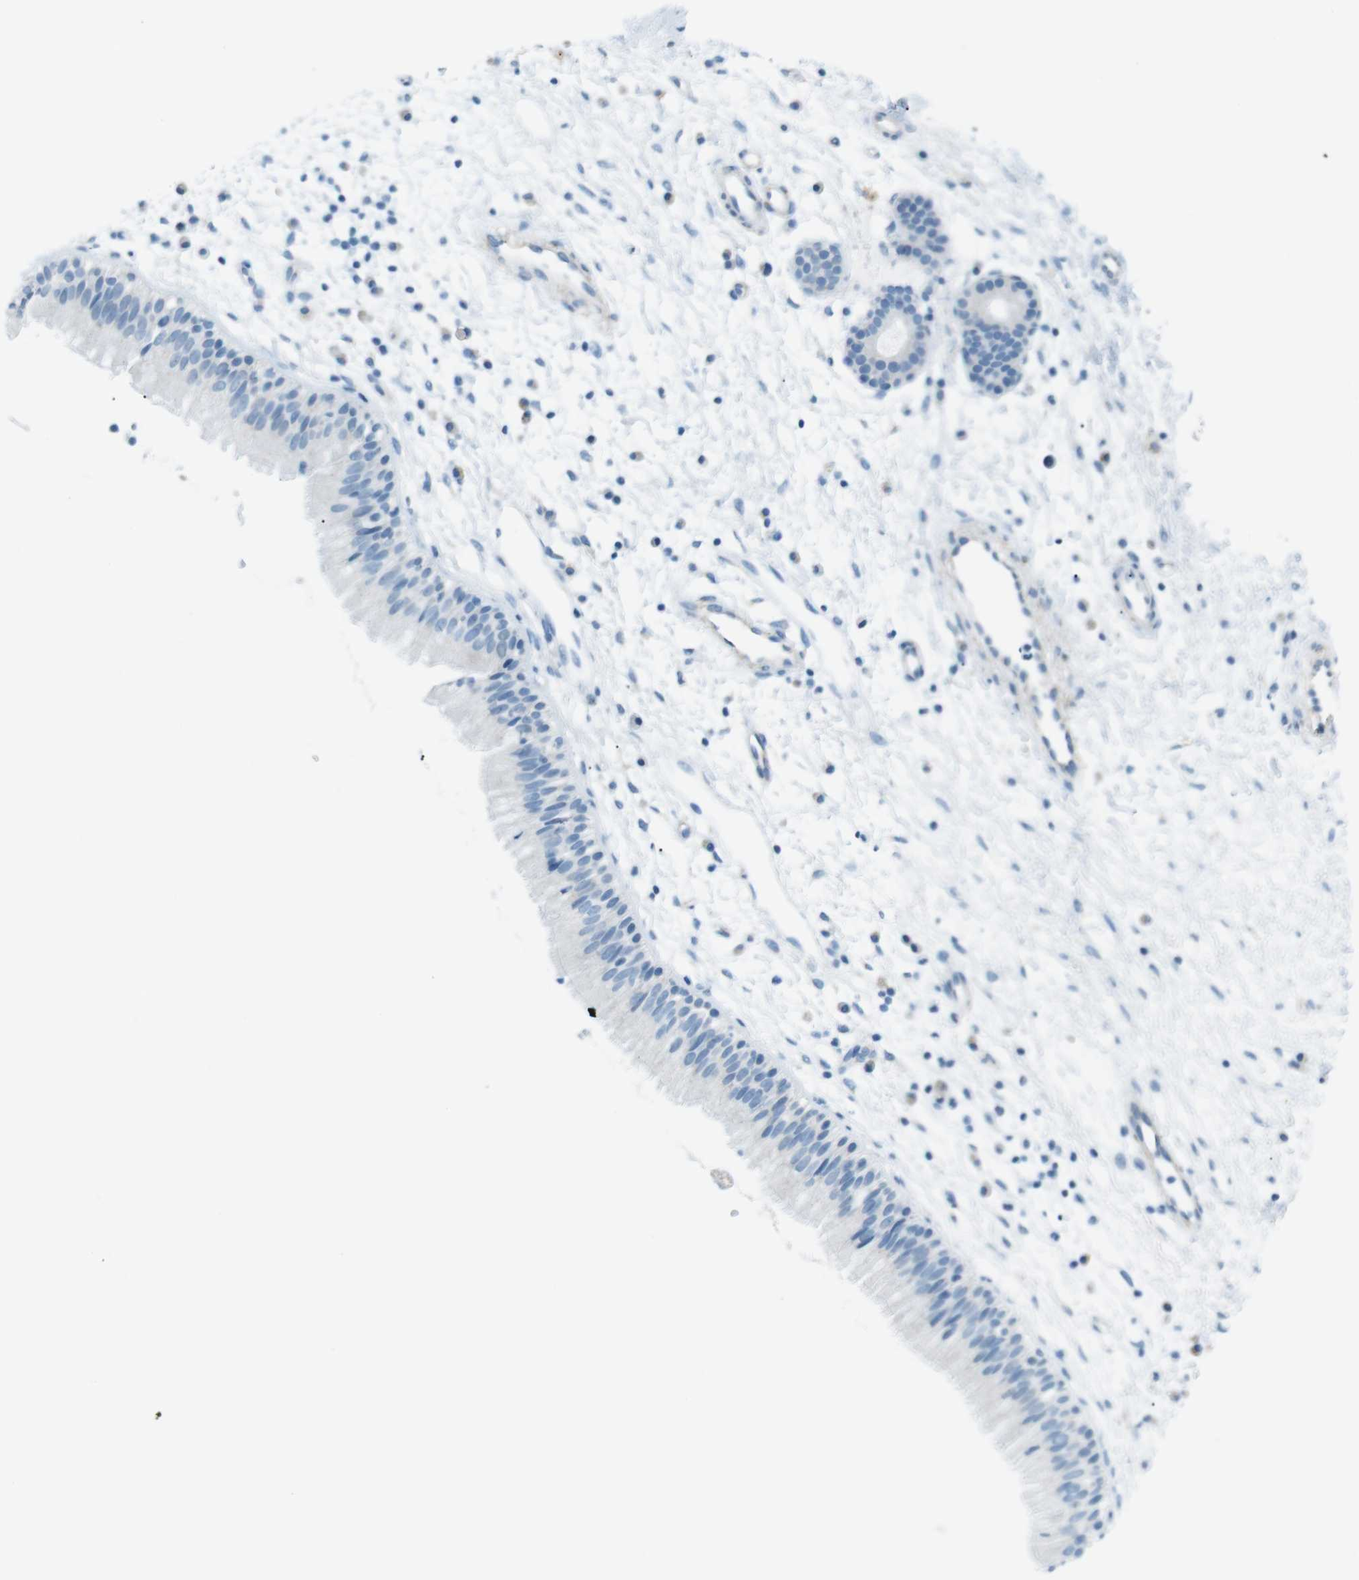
{"staining": {"intensity": "negative", "quantity": "none", "location": "none"}, "tissue": "nasopharynx", "cell_type": "Respiratory epithelial cells", "image_type": "normal", "snomed": [{"axis": "morphology", "description": "Normal tissue, NOS"}, {"axis": "topography", "description": "Nasopharynx"}], "caption": "The immunohistochemistry (IHC) micrograph has no significant expression in respiratory epithelial cells of nasopharynx. Brightfield microscopy of IHC stained with DAB (3,3'-diaminobenzidine) (brown) and hematoxylin (blue), captured at high magnification.", "gene": "VAMP1", "patient": {"sex": "male", "age": 21}}